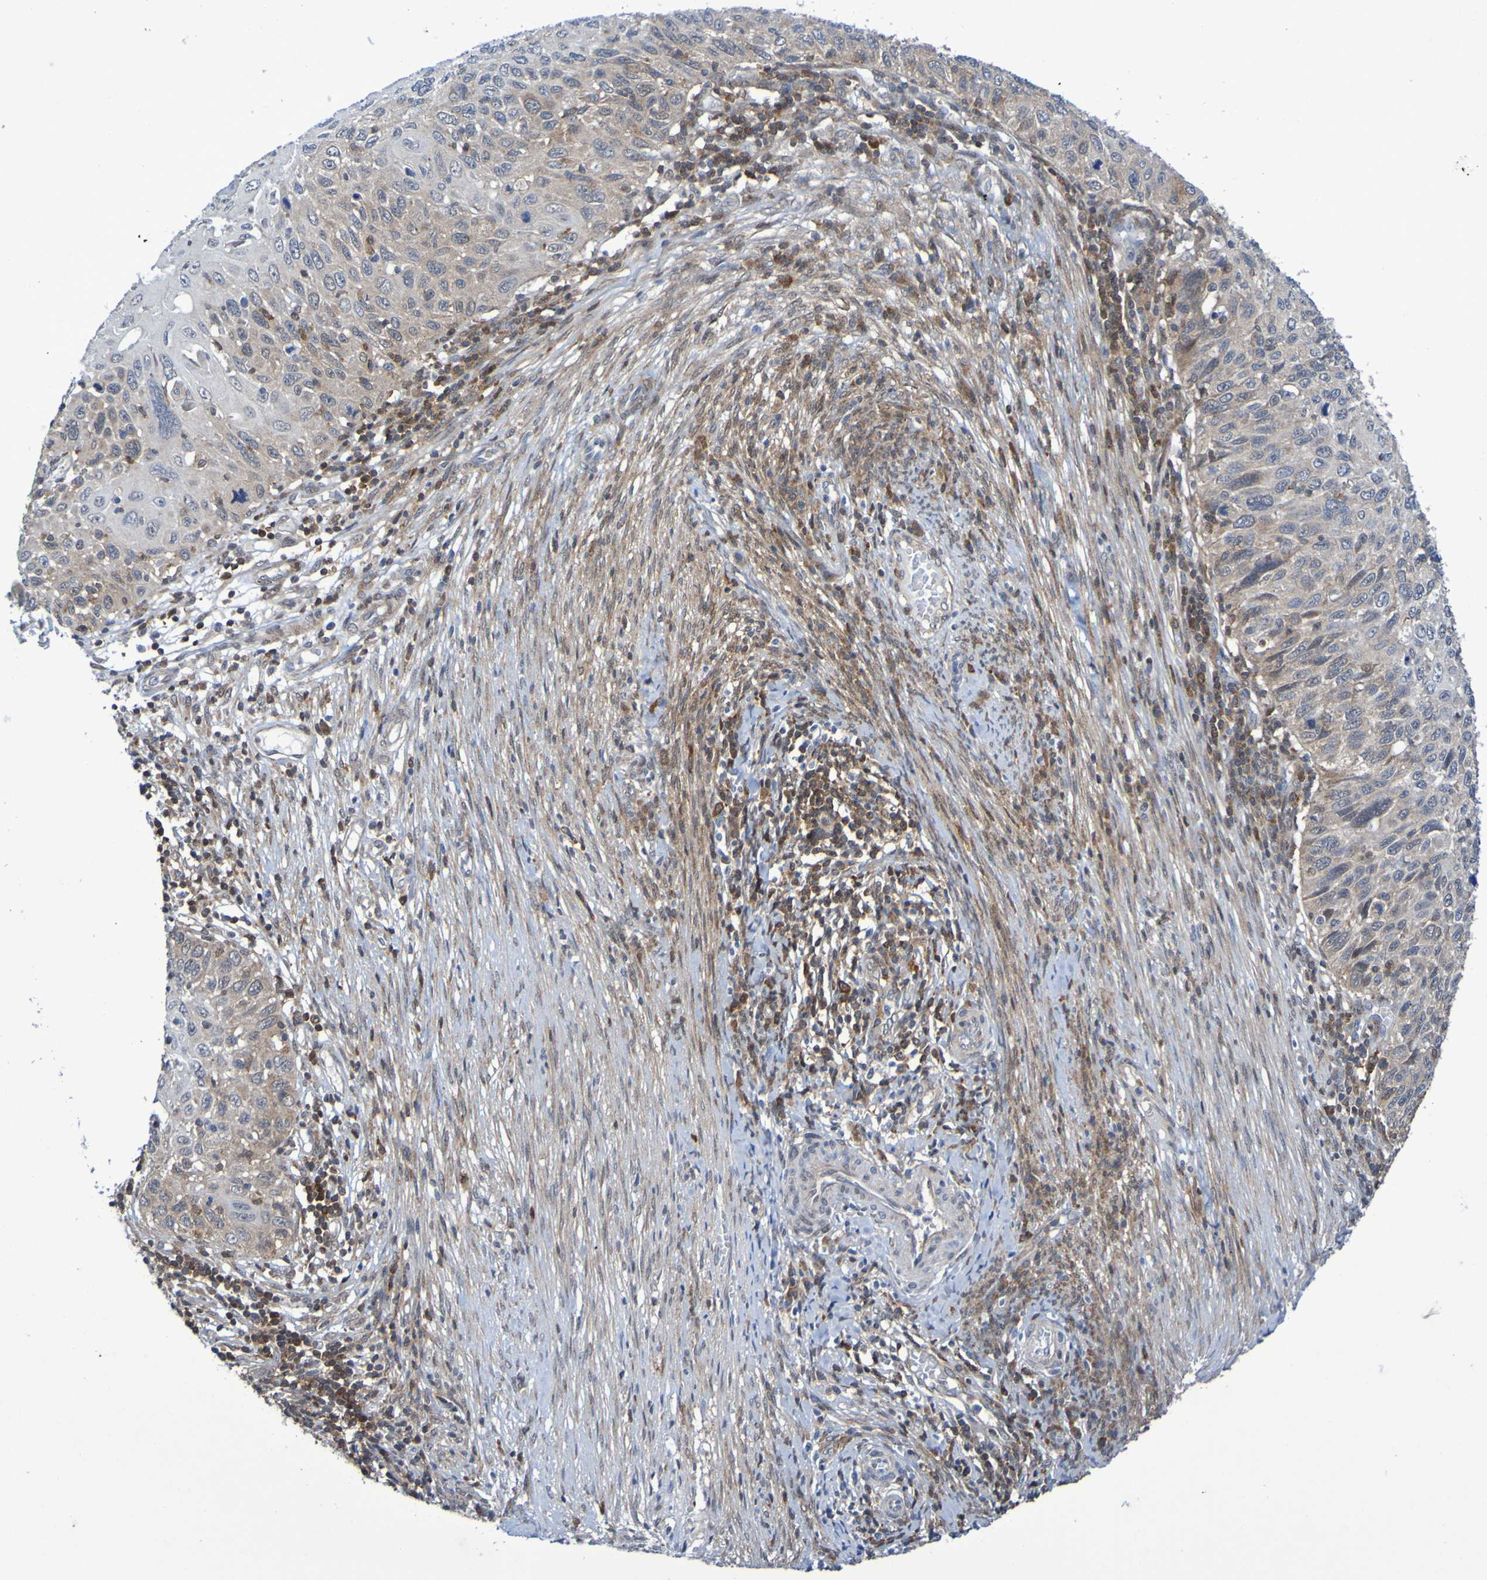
{"staining": {"intensity": "negative", "quantity": "none", "location": "none"}, "tissue": "cervical cancer", "cell_type": "Tumor cells", "image_type": "cancer", "snomed": [{"axis": "morphology", "description": "Squamous cell carcinoma, NOS"}, {"axis": "topography", "description": "Cervix"}], "caption": "Immunohistochemistry of human cervical cancer exhibits no expression in tumor cells.", "gene": "ATIC", "patient": {"sex": "female", "age": 70}}